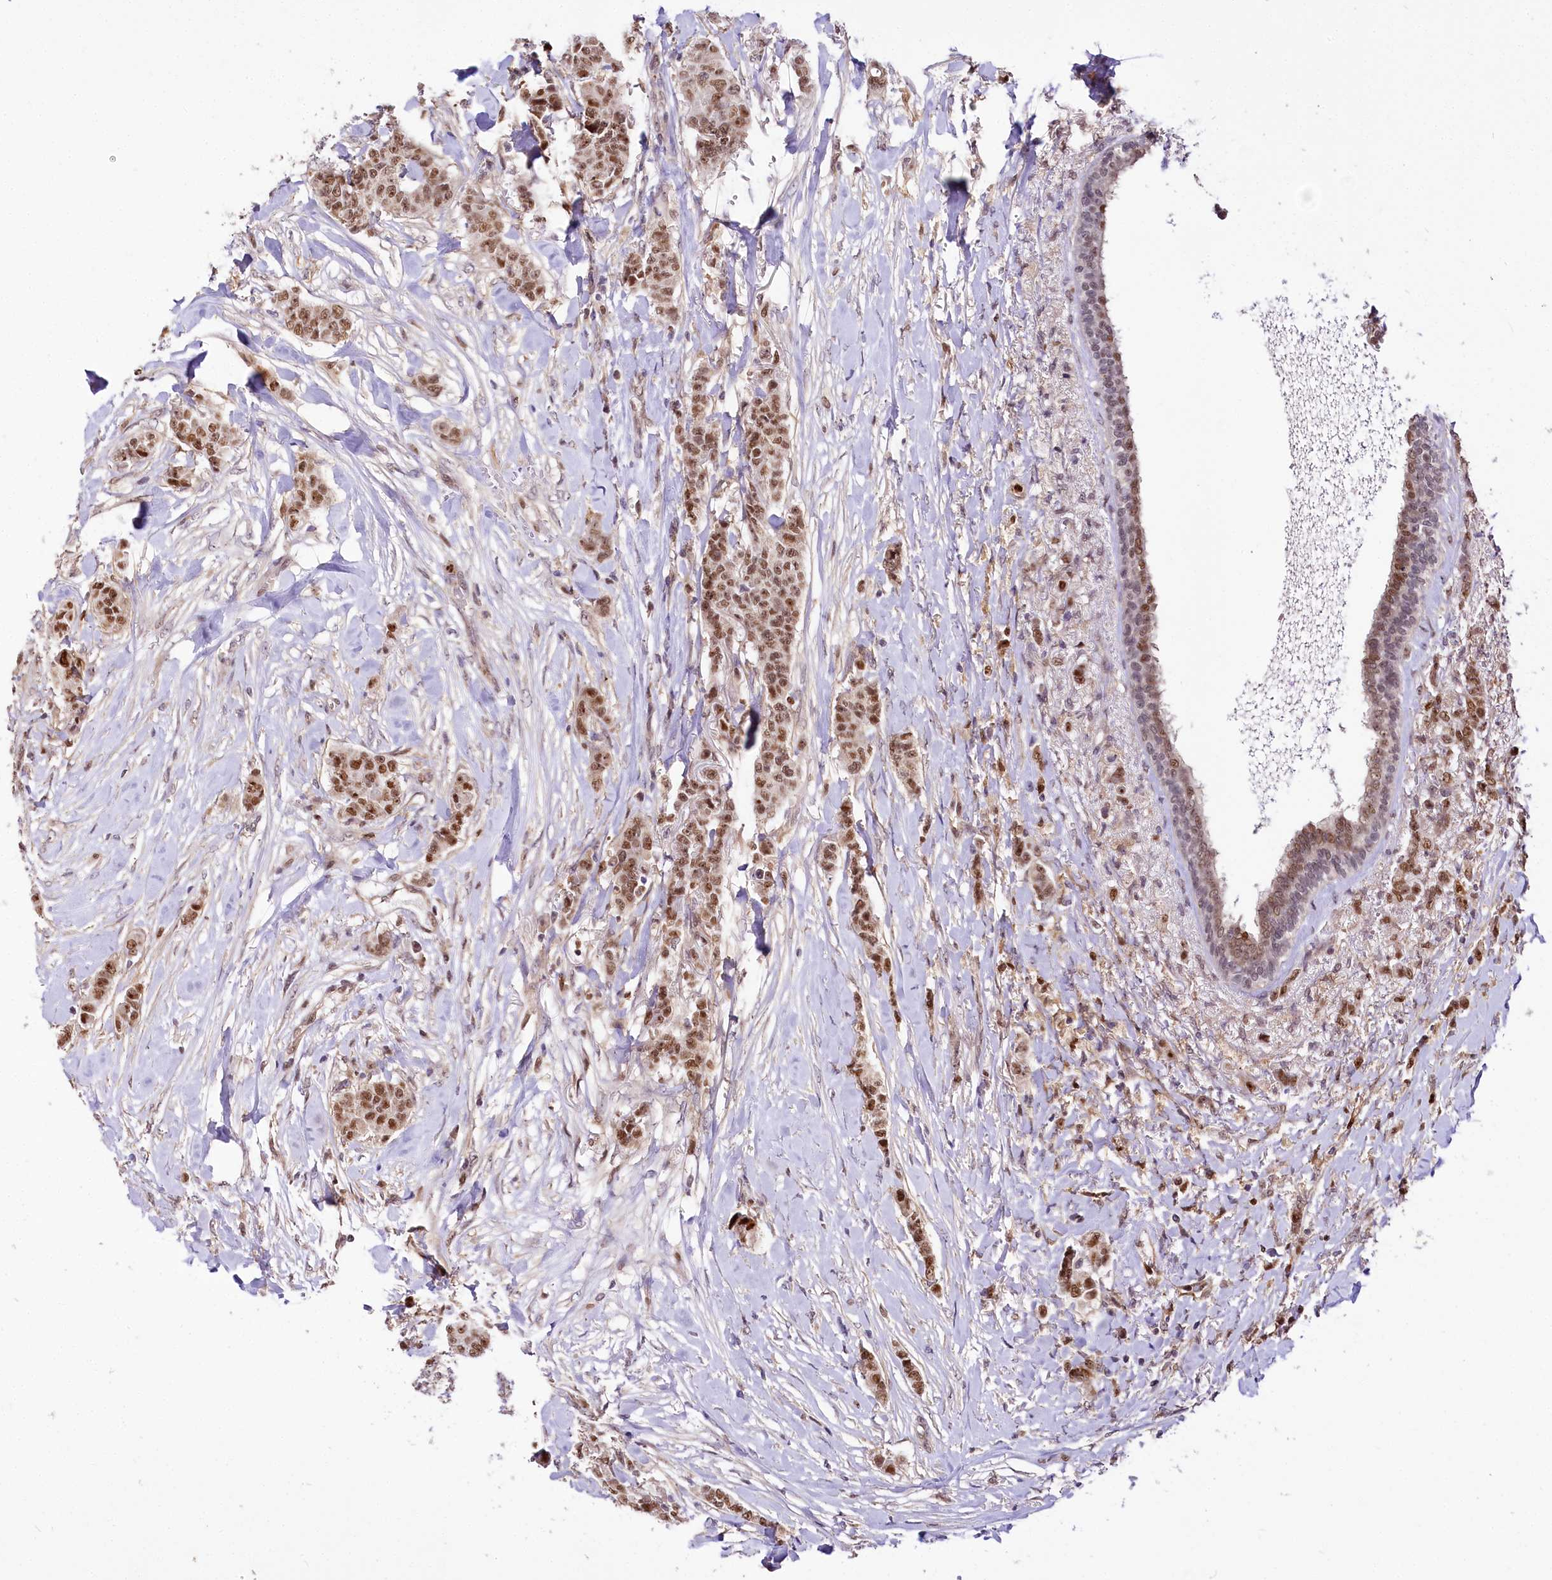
{"staining": {"intensity": "moderate", "quantity": ">75%", "location": "nuclear"}, "tissue": "breast cancer", "cell_type": "Tumor cells", "image_type": "cancer", "snomed": [{"axis": "morphology", "description": "Duct carcinoma"}, {"axis": "topography", "description": "Breast"}], "caption": "Breast cancer was stained to show a protein in brown. There is medium levels of moderate nuclear expression in about >75% of tumor cells. (DAB IHC, brown staining for protein, blue staining for nuclei).", "gene": "GNL3L", "patient": {"sex": "female", "age": 40}}